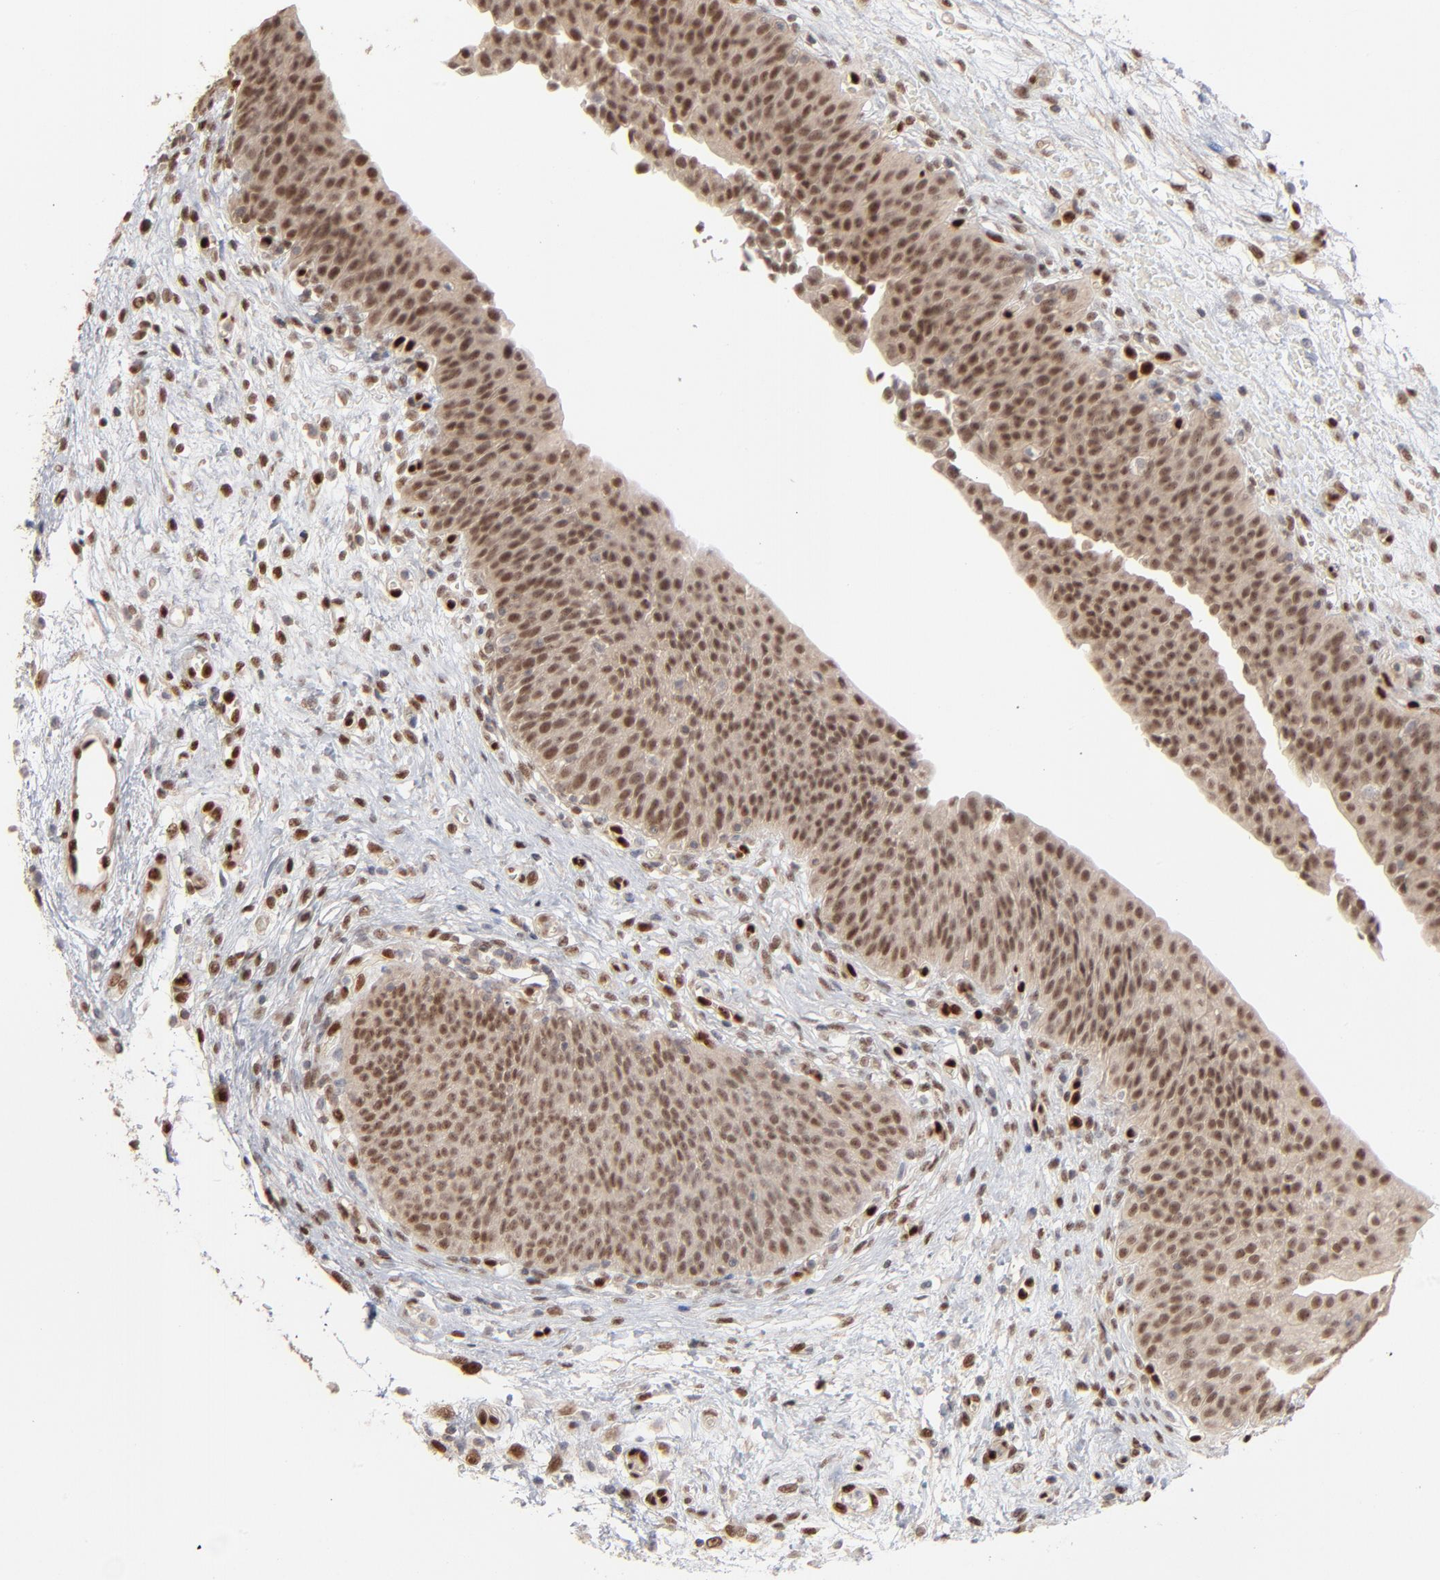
{"staining": {"intensity": "moderate", "quantity": ">75%", "location": "nuclear"}, "tissue": "urinary bladder", "cell_type": "Urothelial cells", "image_type": "normal", "snomed": [{"axis": "morphology", "description": "Normal tissue, NOS"}, {"axis": "topography", "description": "Smooth muscle"}, {"axis": "topography", "description": "Urinary bladder"}], "caption": "Moderate nuclear positivity for a protein is identified in about >75% of urothelial cells of normal urinary bladder using immunohistochemistry (IHC).", "gene": "NFIB", "patient": {"sex": "male", "age": 35}}